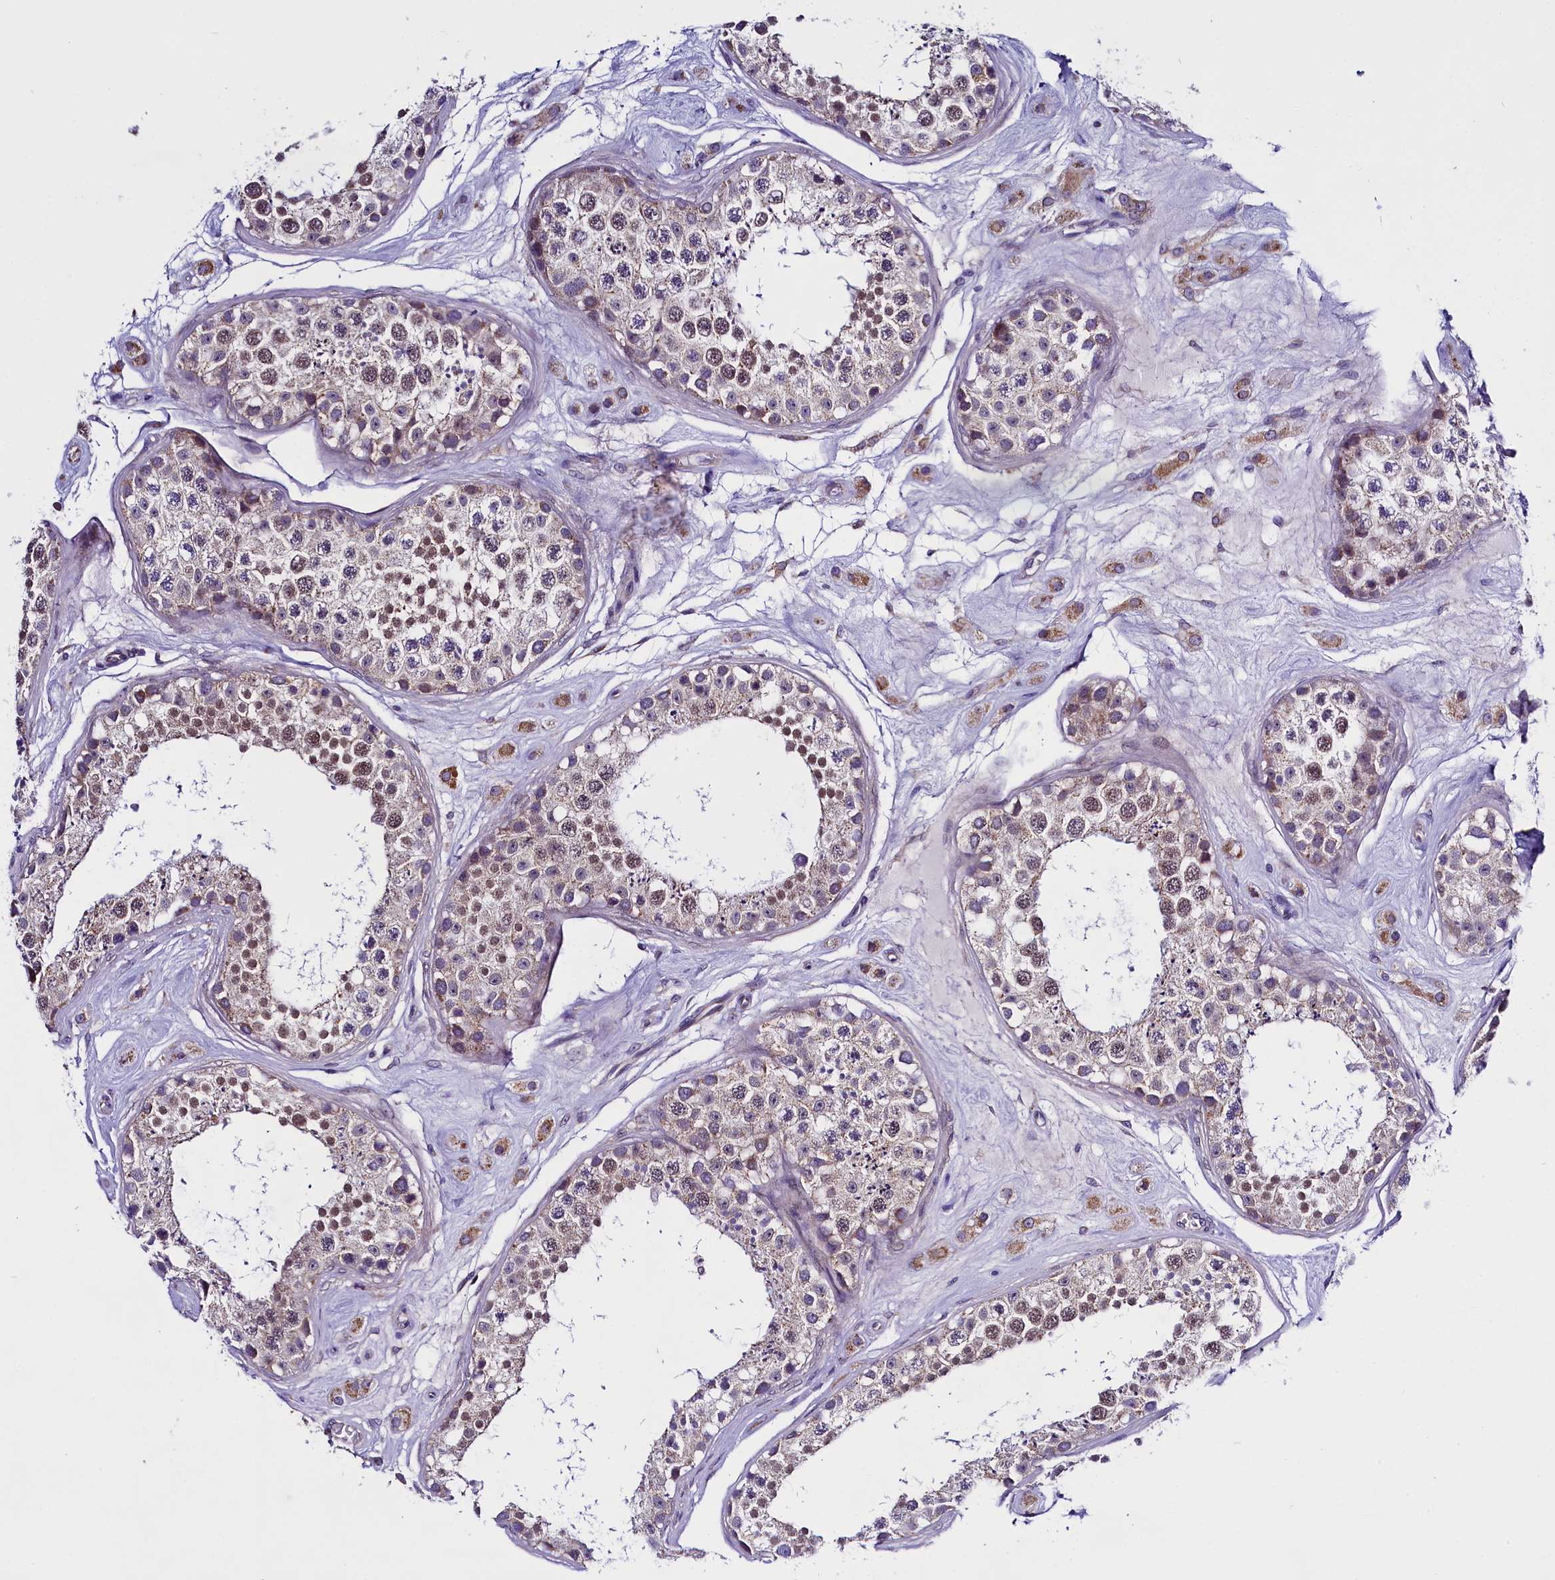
{"staining": {"intensity": "moderate", "quantity": "25%-75%", "location": "nuclear"}, "tissue": "testis", "cell_type": "Cells in seminiferous ducts", "image_type": "normal", "snomed": [{"axis": "morphology", "description": "Normal tissue, NOS"}, {"axis": "topography", "description": "Testis"}], "caption": "Brown immunohistochemical staining in unremarkable testis exhibits moderate nuclear positivity in about 25%-75% of cells in seminiferous ducts. (brown staining indicates protein expression, while blue staining denotes nuclei).", "gene": "UACA", "patient": {"sex": "male", "age": 25}}